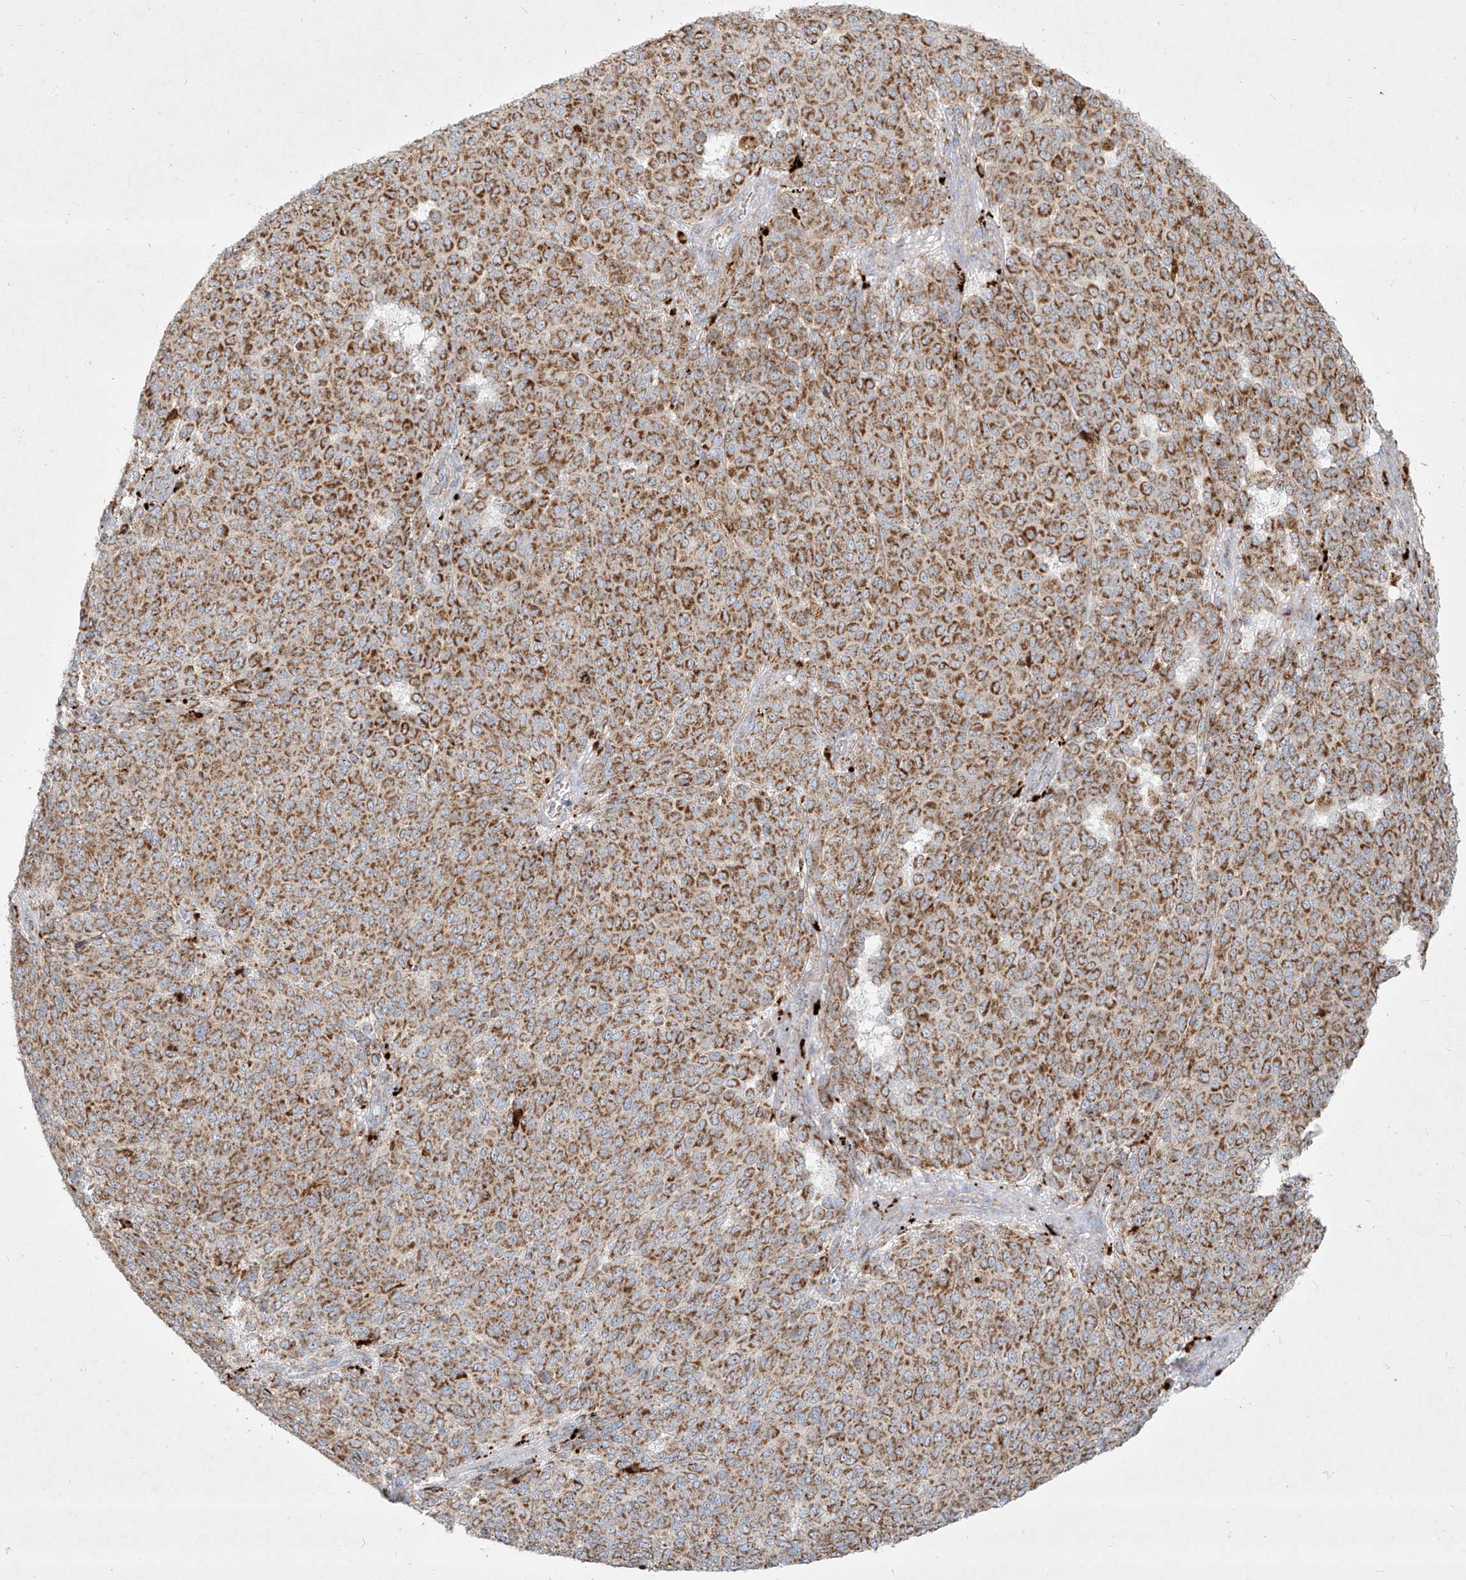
{"staining": {"intensity": "moderate", "quantity": ">75%", "location": "cytoplasmic/membranous"}, "tissue": "melanoma", "cell_type": "Tumor cells", "image_type": "cancer", "snomed": [{"axis": "morphology", "description": "Malignant melanoma, NOS"}, {"axis": "topography", "description": "Skin"}], "caption": "Protein expression analysis of melanoma demonstrates moderate cytoplasmic/membranous staining in about >75% of tumor cells. The staining was performed using DAB (3,3'-diaminobenzidine), with brown indicating positive protein expression. Nuclei are stained blue with hematoxylin.", "gene": "MTX2", "patient": {"sex": "male", "age": 49}}